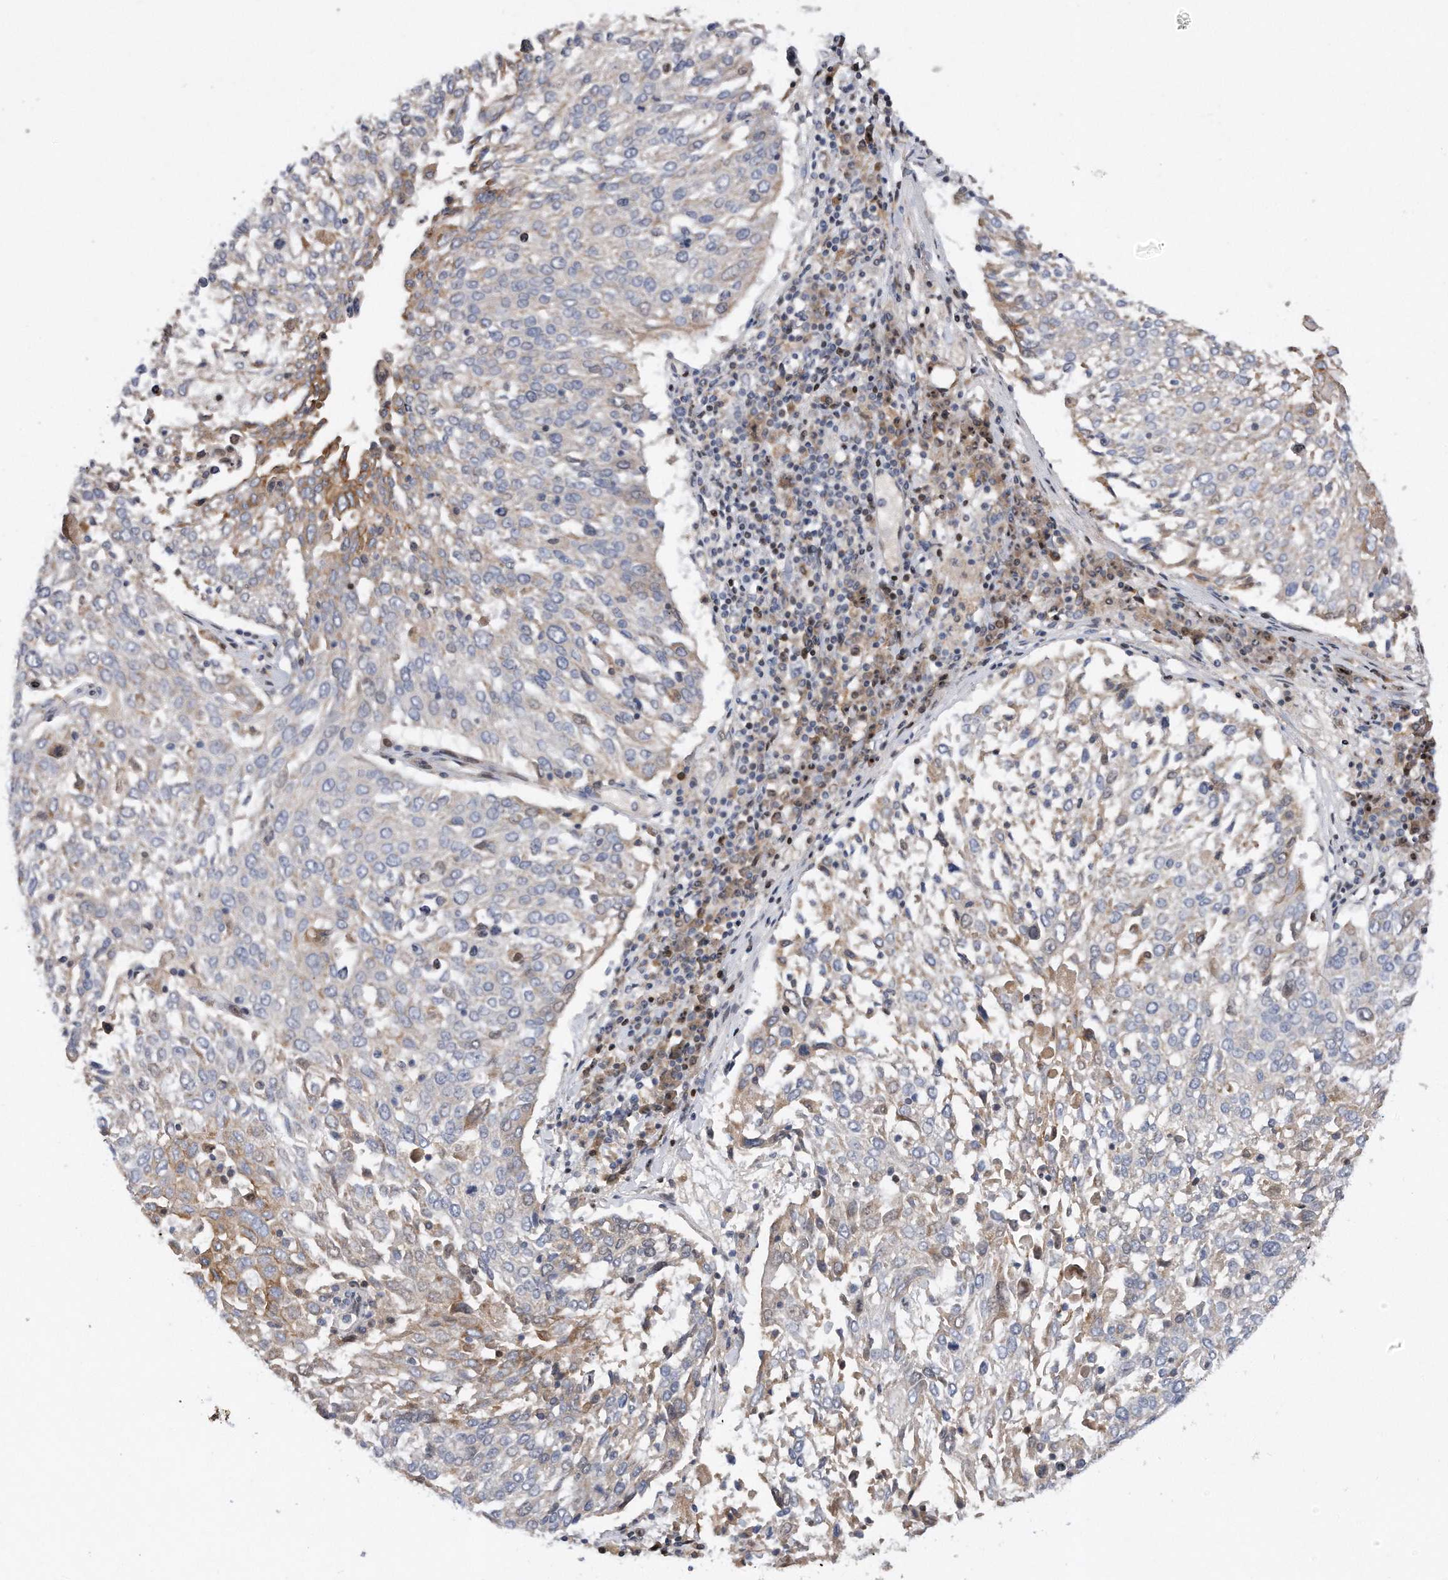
{"staining": {"intensity": "moderate", "quantity": "<25%", "location": "cytoplasmic/membranous"}, "tissue": "lung cancer", "cell_type": "Tumor cells", "image_type": "cancer", "snomed": [{"axis": "morphology", "description": "Squamous cell carcinoma, NOS"}, {"axis": "topography", "description": "Lung"}], "caption": "Immunohistochemistry micrograph of squamous cell carcinoma (lung) stained for a protein (brown), which demonstrates low levels of moderate cytoplasmic/membranous staining in approximately <25% of tumor cells.", "gene": "CDH12", "patient": {"sex": "male", "age": 65}}